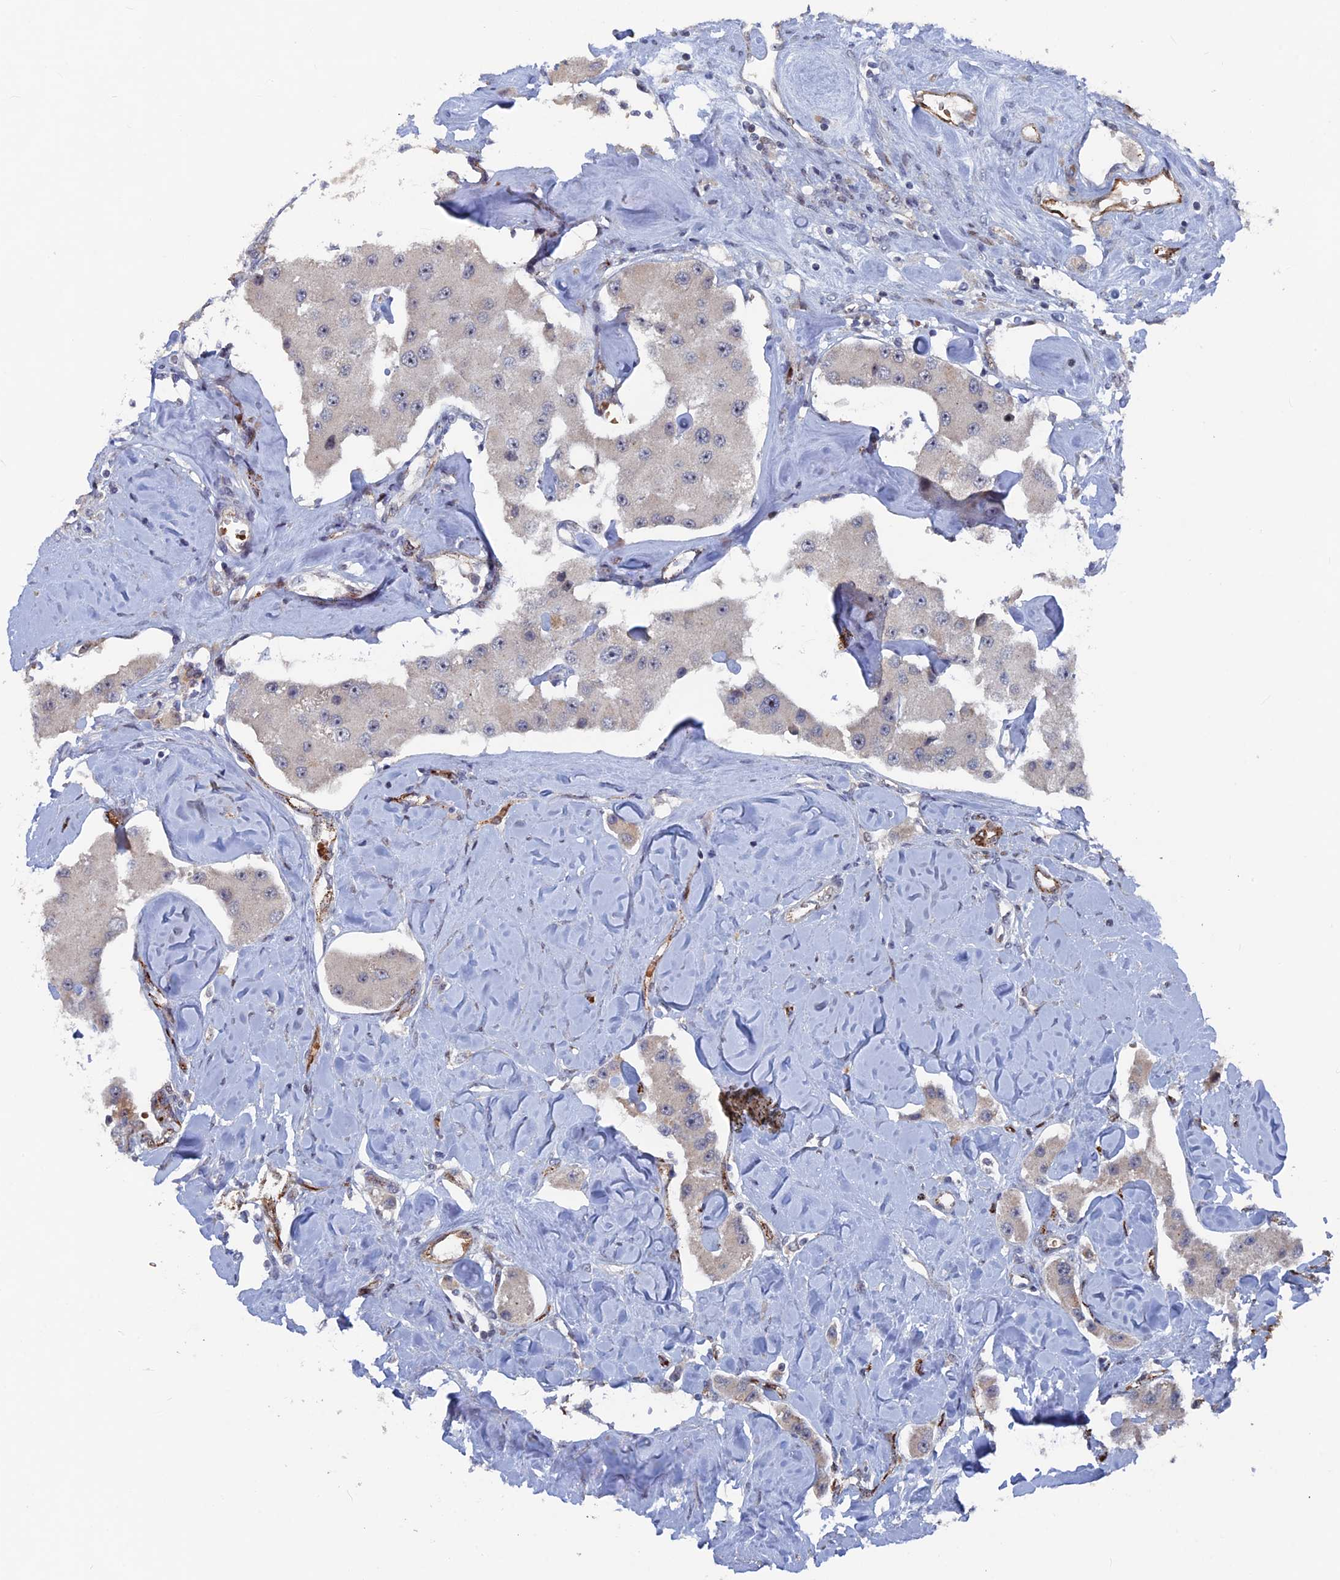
{"staining": {"intensity": "negative", "quantity": "none", "location": "none"}, "tissue": "carcinoid", "cell_type": "Tumor cells", "image_type": "cancer", "snomed": [{"axis": "morphology", "description": "Carcinoid, malignant, NOS"}, {"axis": "topography", "description": "Pancreas"}], "caption": "Immunohistochemical staining of human carcinoid (malignant) reveals no significant expression in tumor cells. The staining is performed using DAB (3,3'-diaminobenzidine) brown chromogen with nuclei counter-stained in using hematoxylin.", "gene": "SH3D21", "patient": {"sex": "male", "age": 41}}